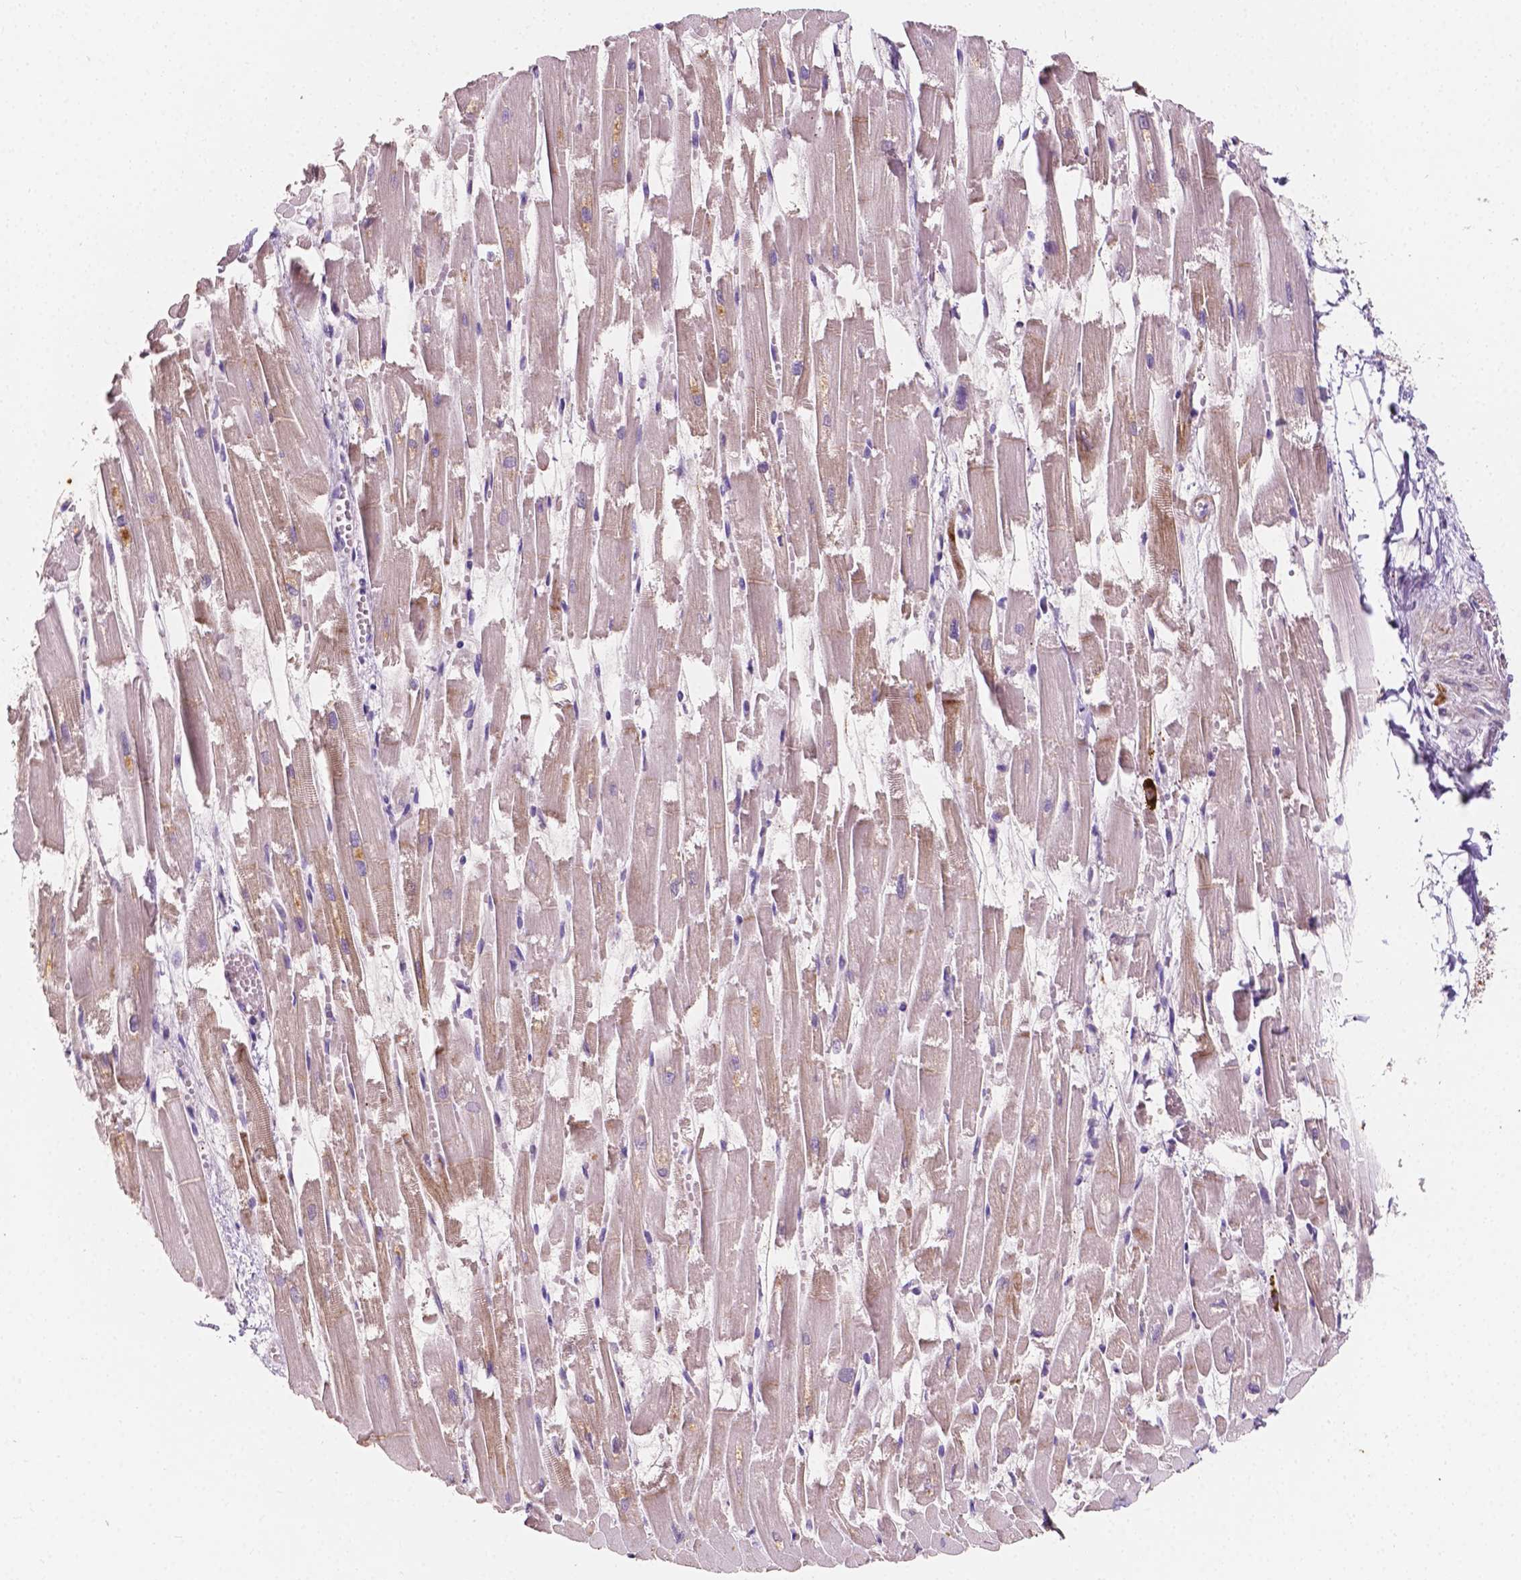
{"staining": {"intensity": "moderate", "quantity": "<25%", "location": "cytoplasmic/membranous"}, "tissue": "heart muscle", "cell_type": "Cardiomyocytes", "image_type": "normal", "snomed": [{"axis": "morphology", "description": "Normal tissue, NOS"}, {"axis": "topography", "description": "Heart"}], "caption": "Protein analysis of normal heart muscle demonstrates moderate cytoplasmic/membranous expression in approximately <25% of cardiomyocytes.", "gene": "SIRT2", "patient": {"sex": "female", "age": 52}}